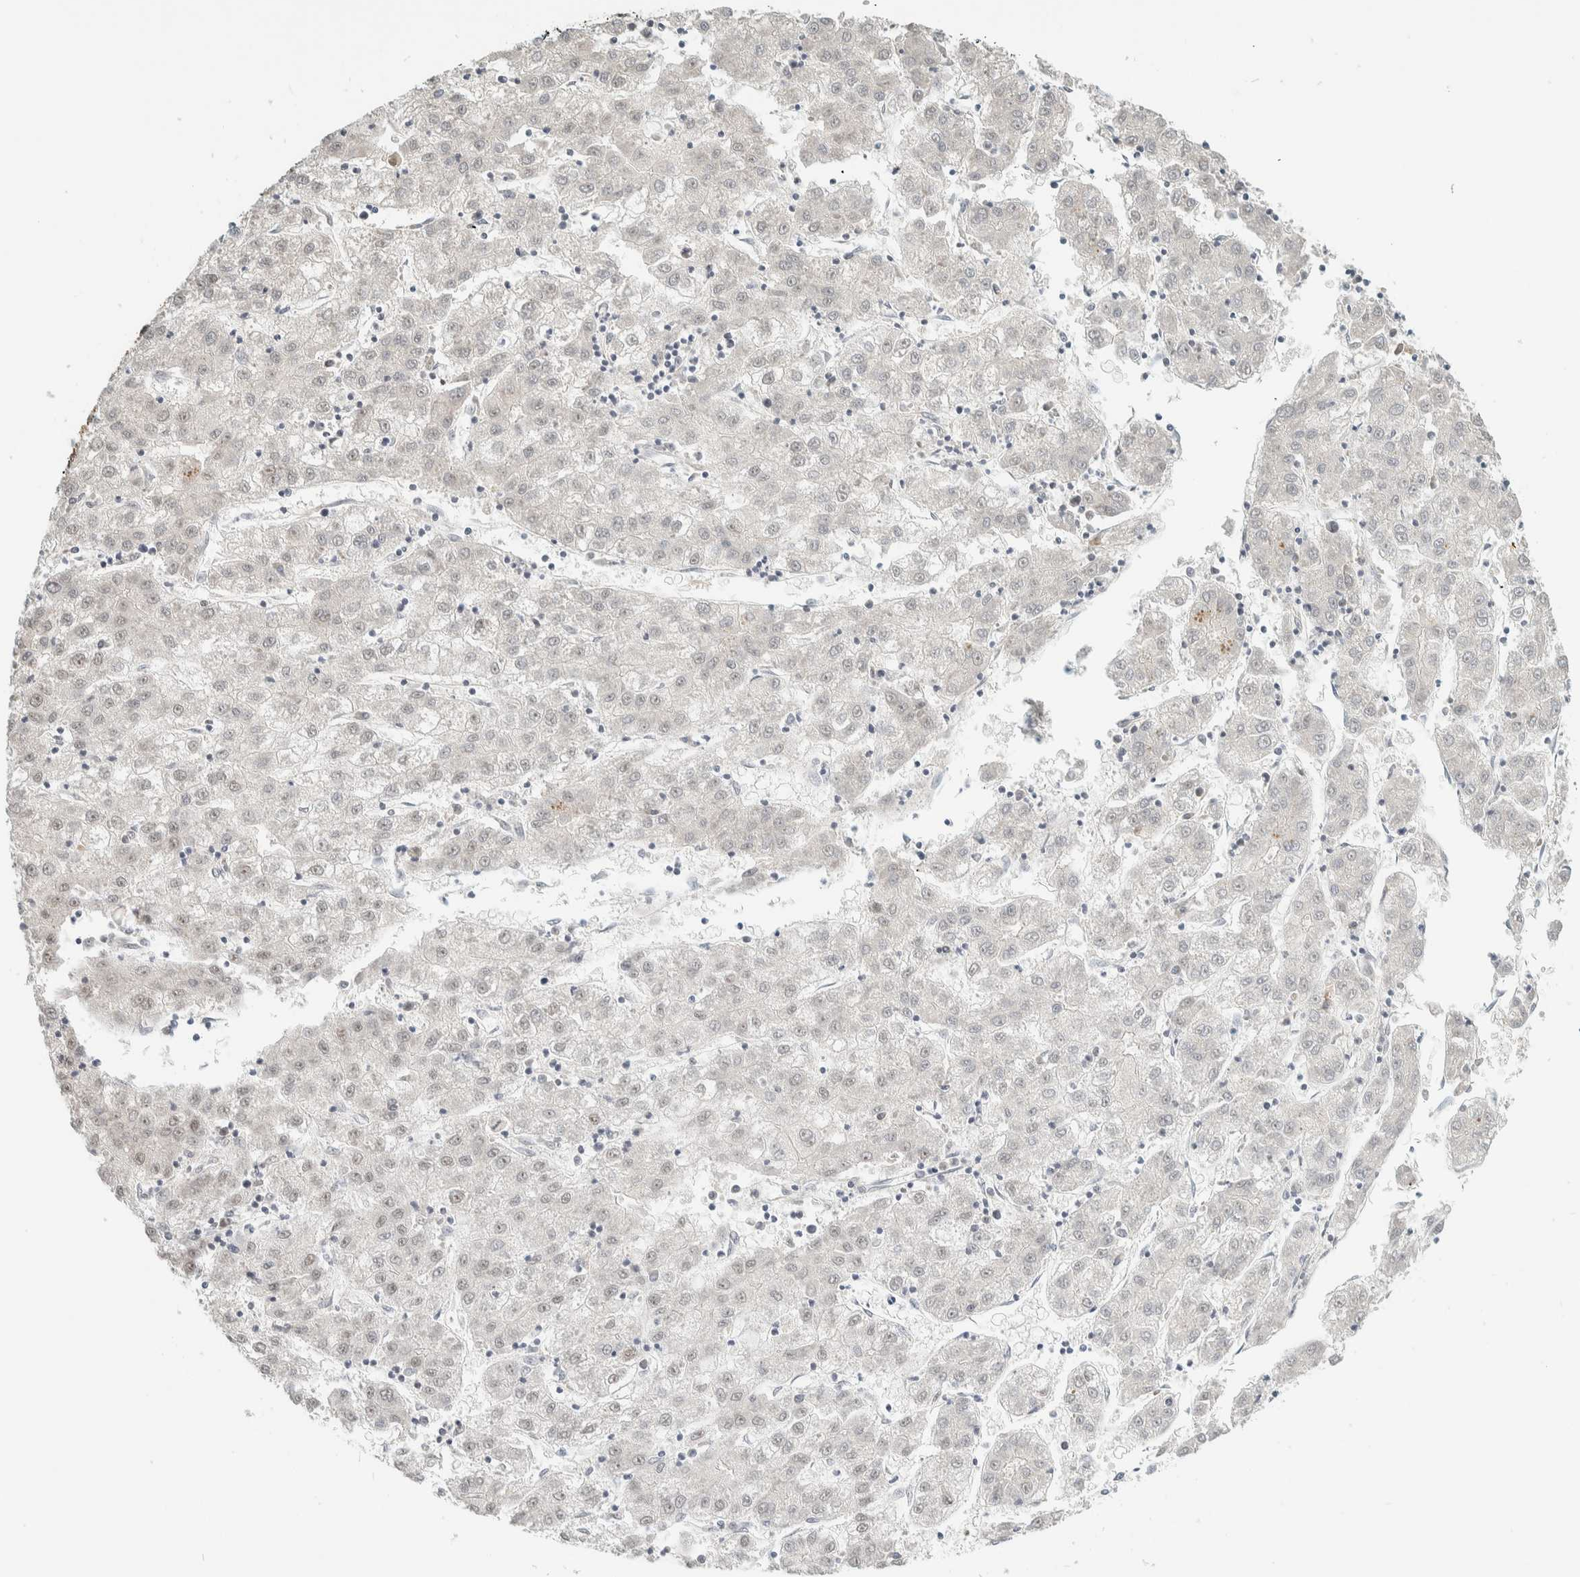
{"staining": {"intensity": "weak", "quantity": ">75%", "location": "nuclear"}, "tissue": "liver cancer", "cell_type": "Tumor cells", "image_type": "cancer", "snomed": [{"axis": "morphology", "description": "Carcinoma, Hepatocellular, NOS"}, {"axis": "topography", "description": "Liver"}], "caption": "High-power microscopy captured an immunohistochemistry (IHC) photomicrograph of liver cancer (hepatocellular carcinoma), revealing weak nuclear staining in about >75% of tumor cells. Nuclei are stained in blue.", "gene": "PUS7", "patient": {"sex": "male", "age": 72}}